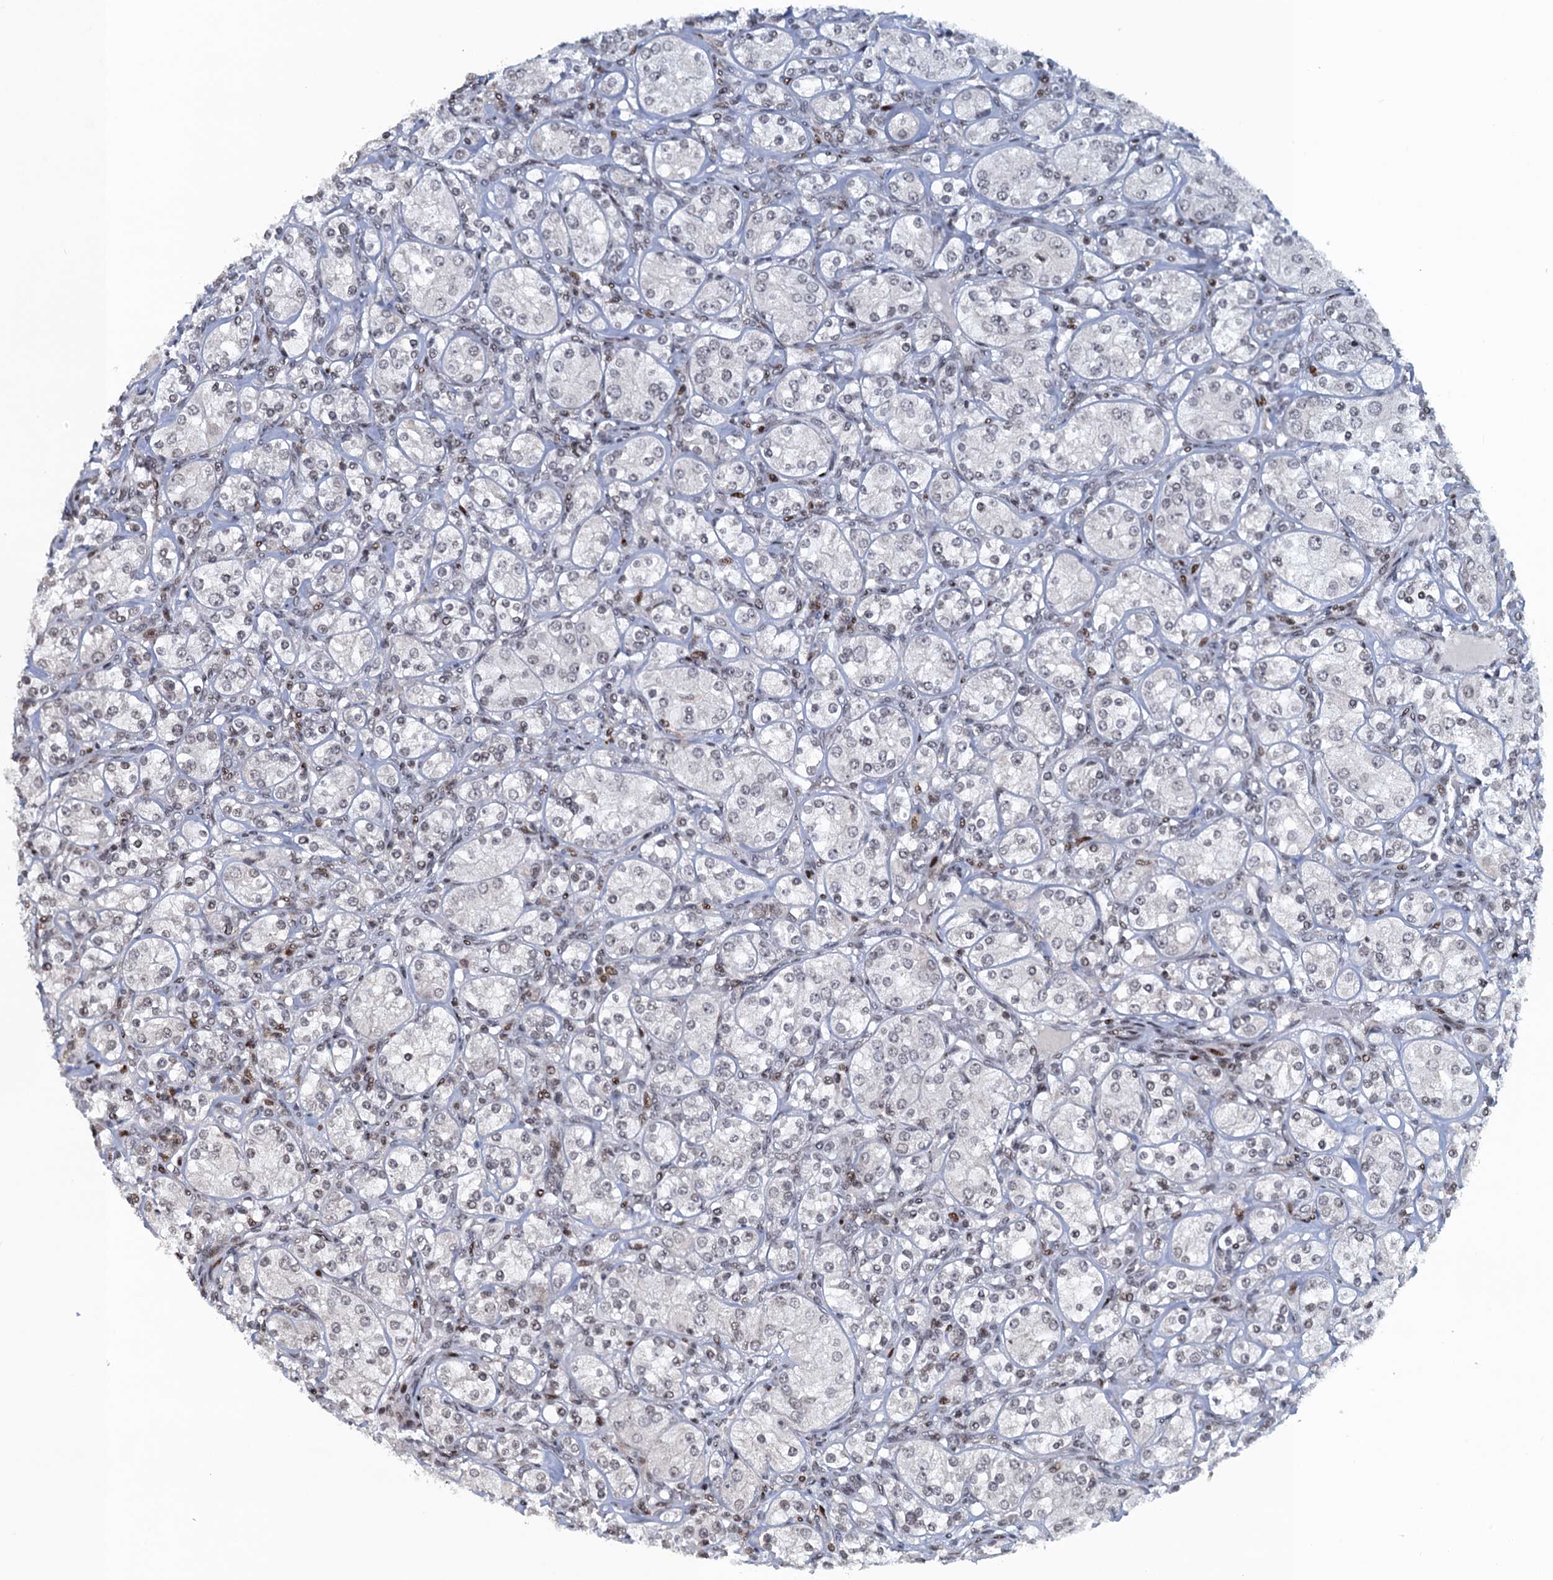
{"staining": {"intensity": "negative", "quantity": "none", "location": "none"}, "tissue": "renal cancer", "cell_type": "Tumor cells", "image_type": "cancer", "snomed": [{"axis": "morphology", "description": "Adenocarcinoma, NOS"}, {"axis": "topography", "description": "Kidney"}], "caption": "The photomicrograph exhibits no significant expression in tumor cells of renal adenocarcinoma.", "gene": "FYB1", "patient": {"sex": "male", "age": 77}}